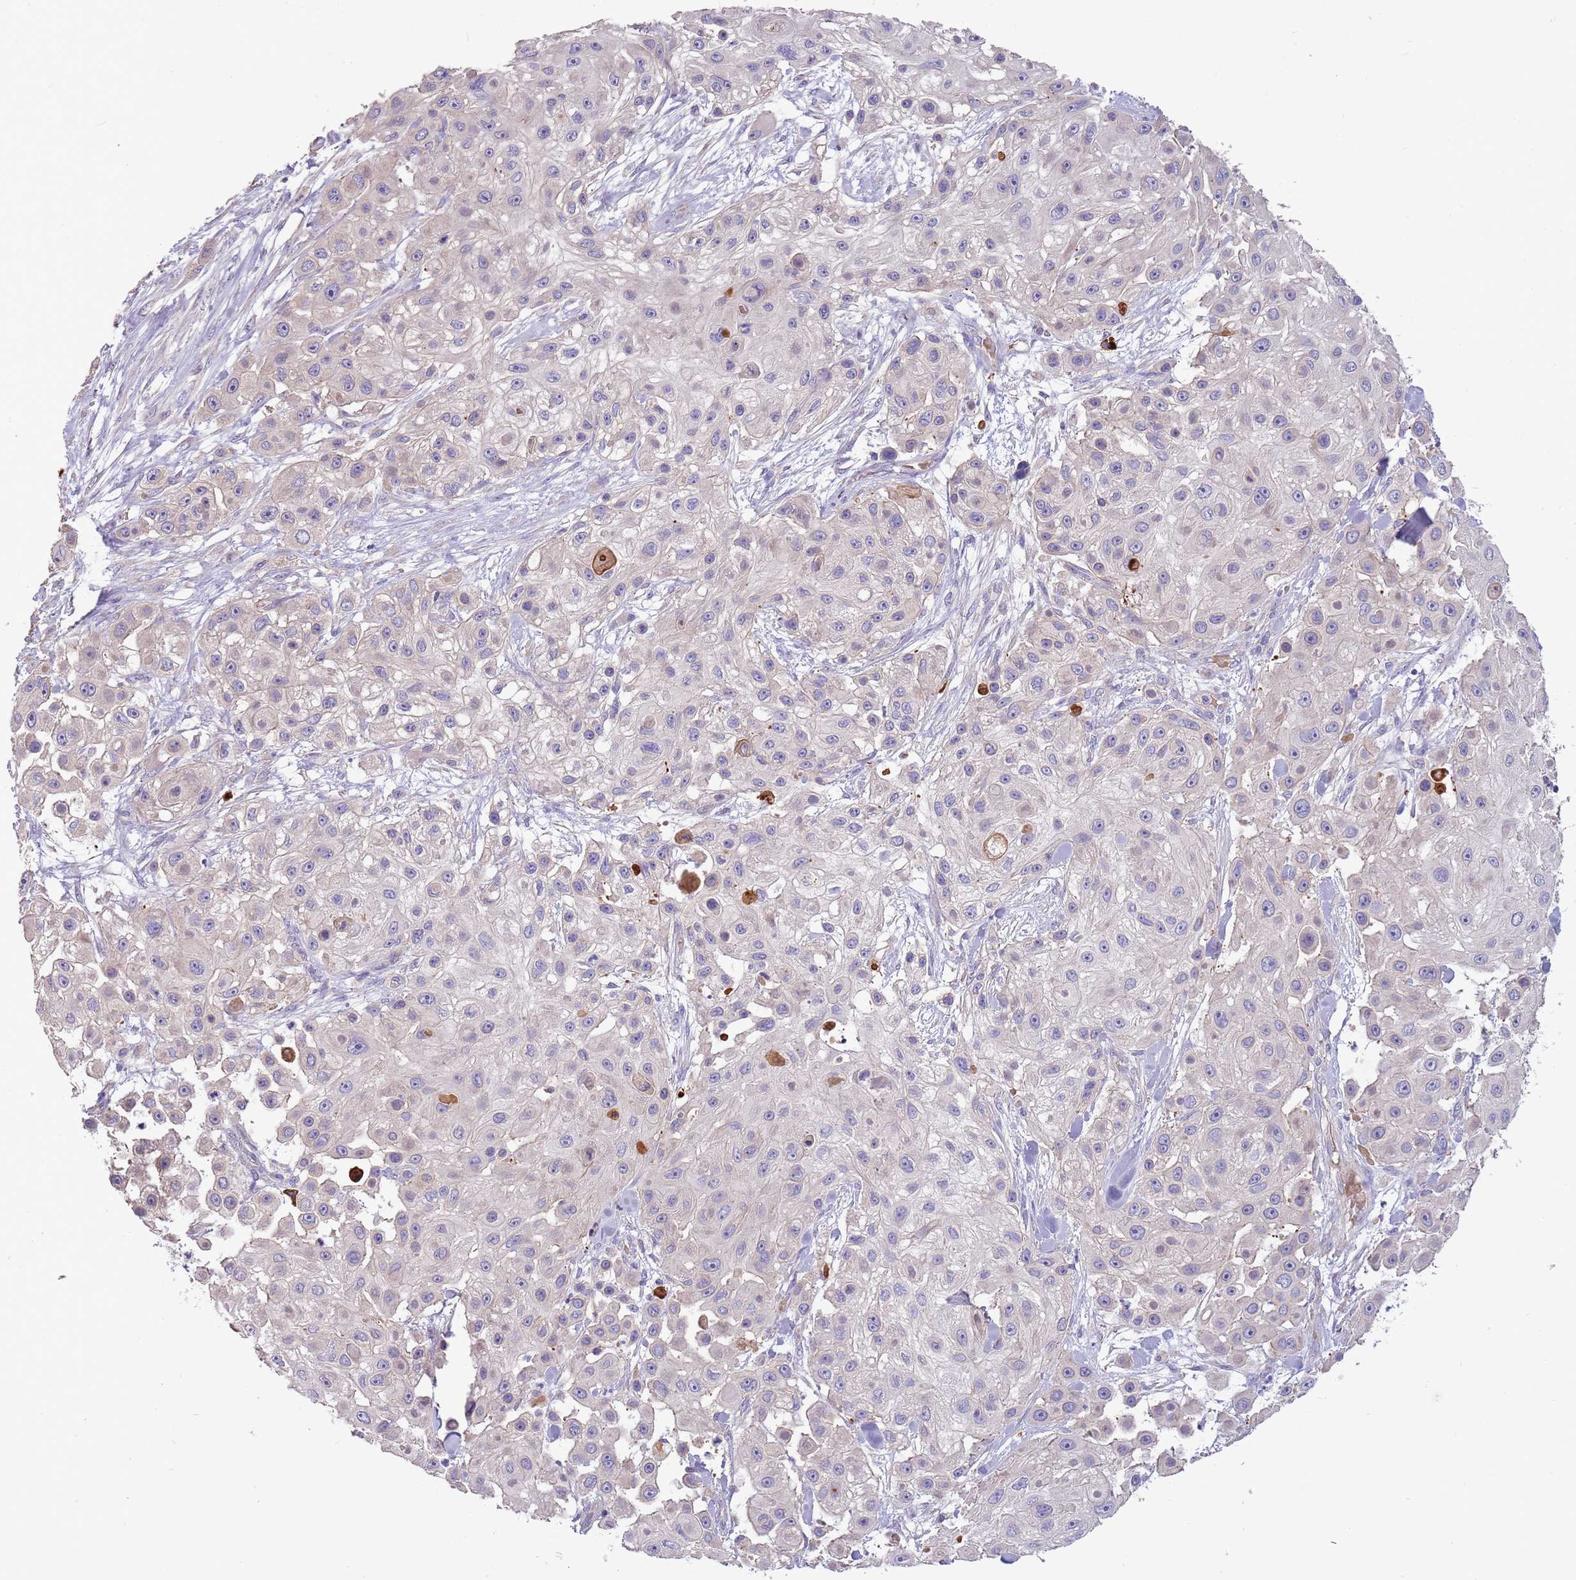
{"staining": {"intensity": "negative", "quantity": "none", "location": "none"}, "tissue": "skin cancer", "cell_type": "Tumor cells", "image_type": "cancer", "snomed": [{"axis": "morphology", "description": "Squamous cell carcinoma, NOS"}, {"axis": "topography", "description": "Skin"}], "caption": "DAB (3,3'-diaminobenzidine) immunohistochemical staining of human skin cancer reveals no significant expression in tumor cells.", "gene": "TRMO", "patient": {"sex": "male", "age": 67}}